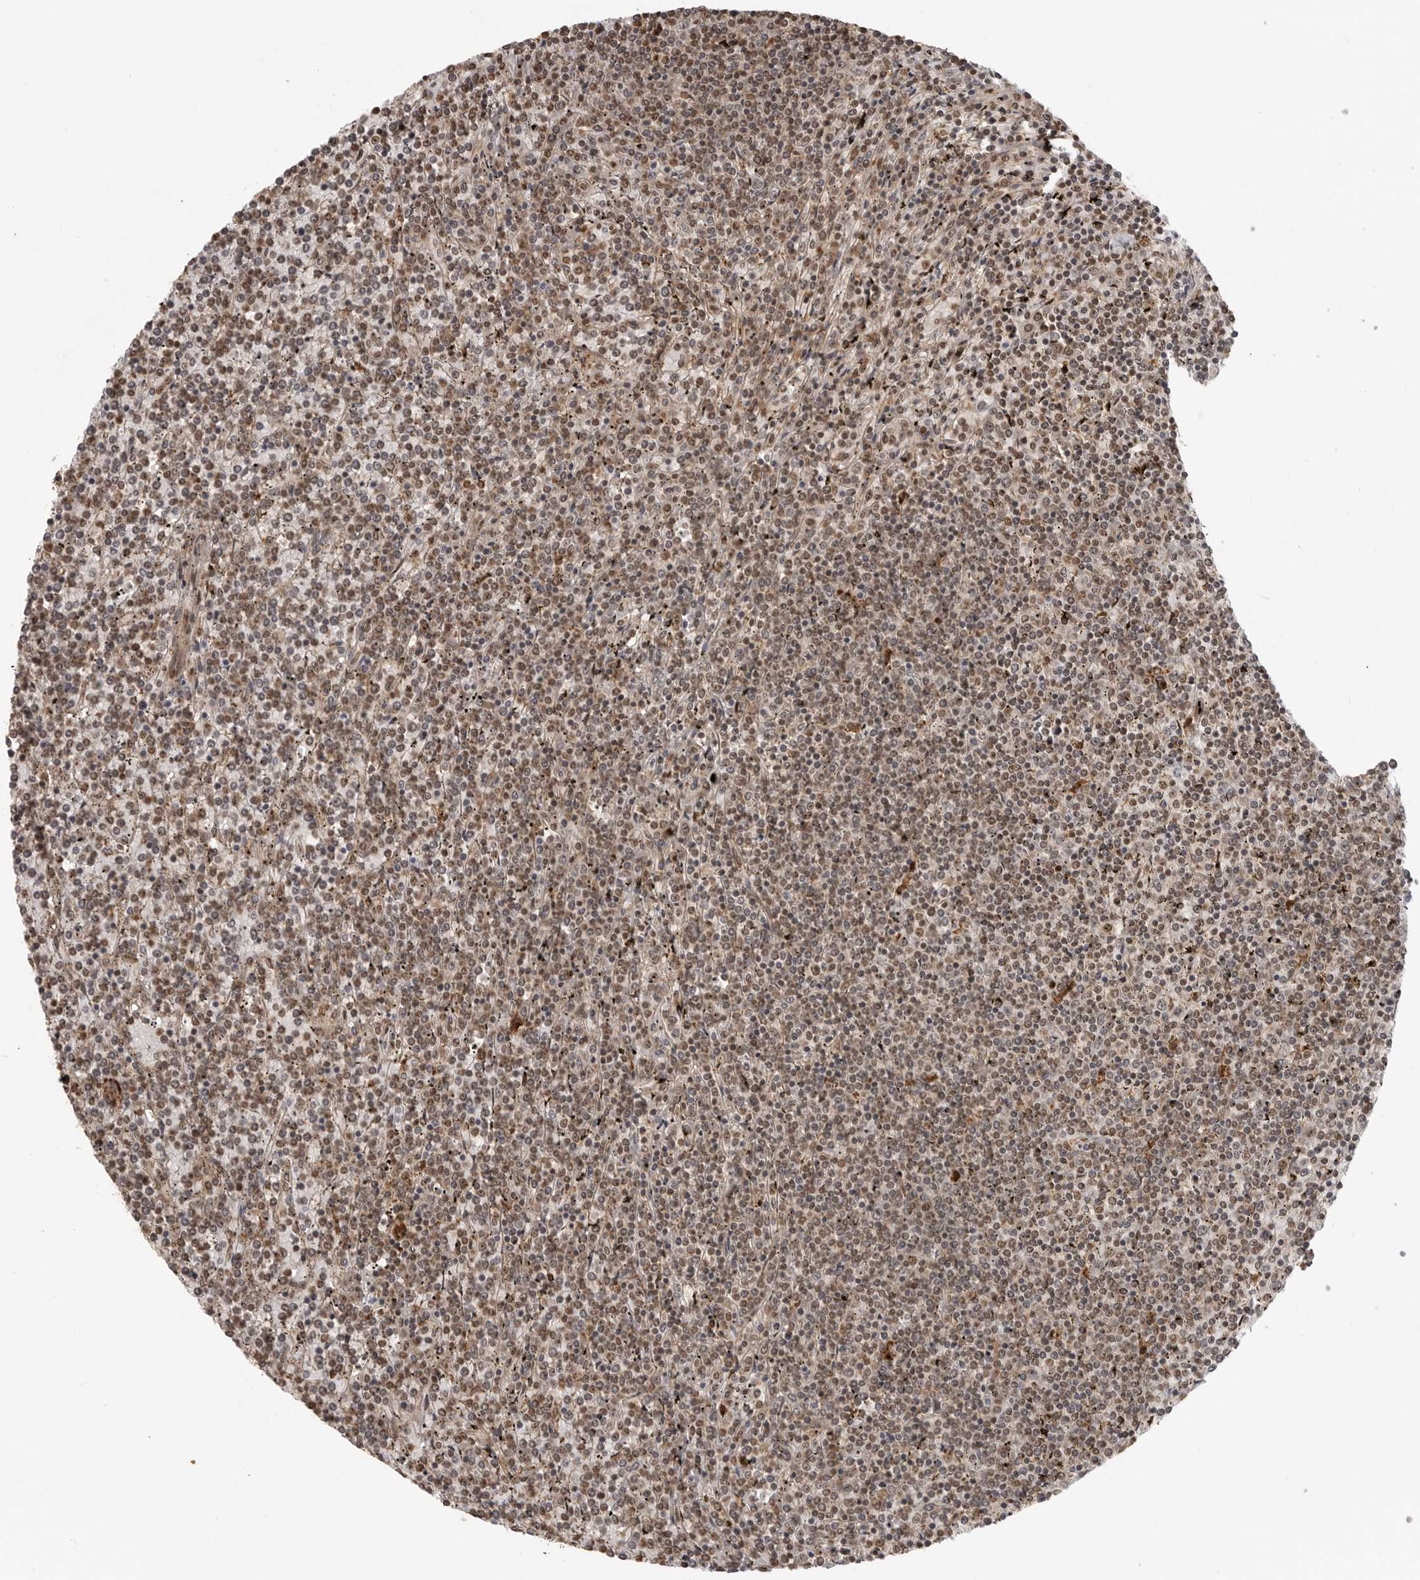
{"staining": {"intensity": "moderate", "quantity": ">75%", "location": "nuclear"}, "tissue": "lymphoma", "cell_type": "Tumor cells", "image_type": "cancer", "snomed": [{"axis": "morphology", "description": "Malignant lymphoma, non-Hodgkin's type, Low grade"}, {"axis": "topography", "description": "Spleen"}], "caption": "IHC of low-grade malignant lymphoma, non-Hodgkin's type demonstrates medium levels of moderate nuclear positivity in about >75% of tumor cells.", "gene": "CLOCK", "patient": {"sex": "female", "age": 19}}